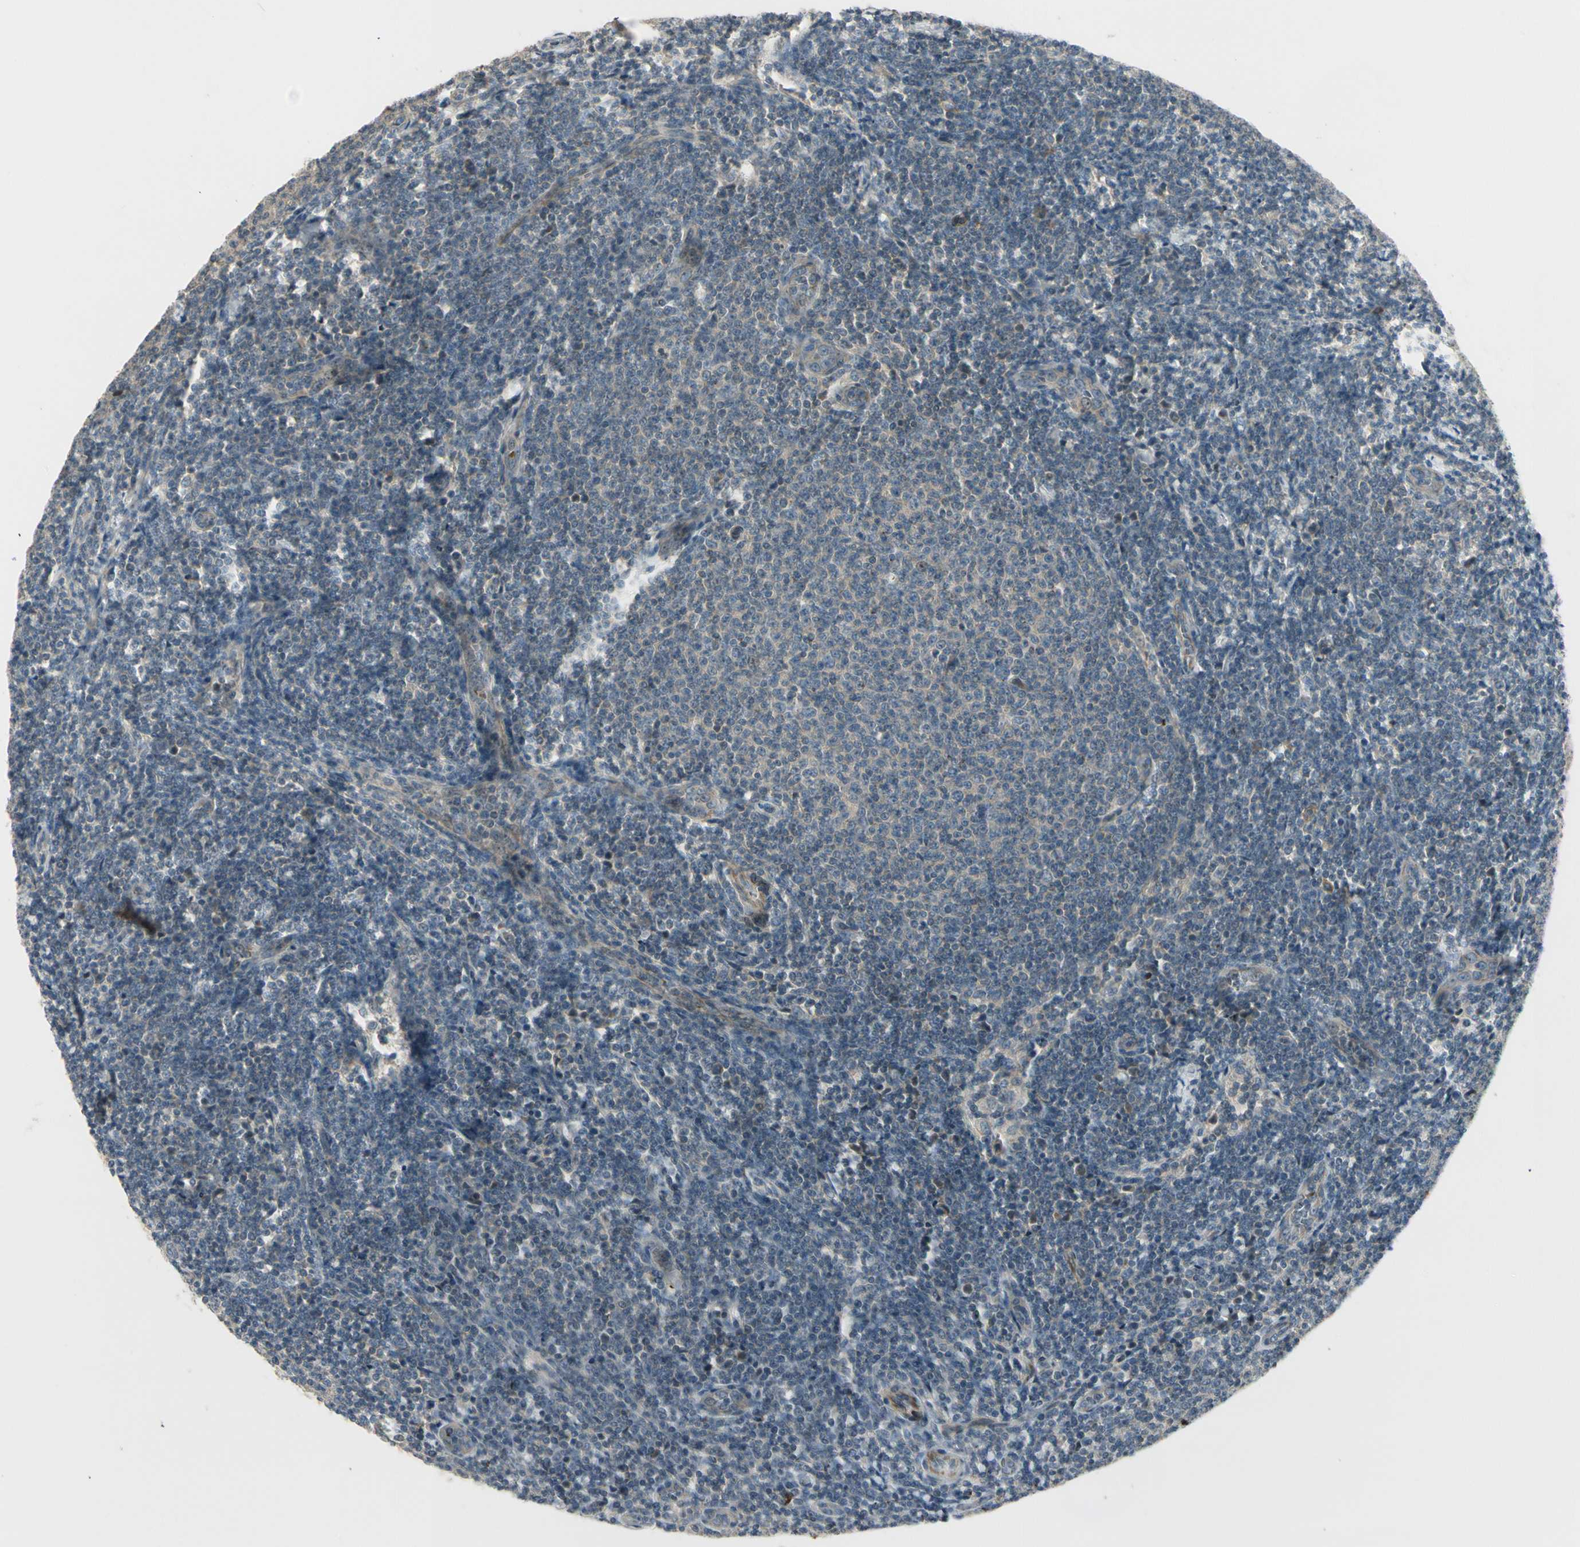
{"staining": {"intensity": "negative", "quantity": "none", "location": "none"}, "tissue": "lymphoma", "cell_type": "Tumor cells", "image_type": "cancer", "snomed": [{"axis": "morphology", "description": "Malignant lymphoma, non-Hodgkin's type, Low grade"}, {"axis": "topography", "description": "Lymph node"}], "caption": "Lymphoma was stained to show a protein in brown. There is no significant positivity in tumor cells. The staining is performed using DAB (3,3'-diaminobenzidine) brown chromogen with nuclei counter-stained in using hematoxylin.", "gene": "PPP3CB", "patient": {"sex": "male", "age": 66}}